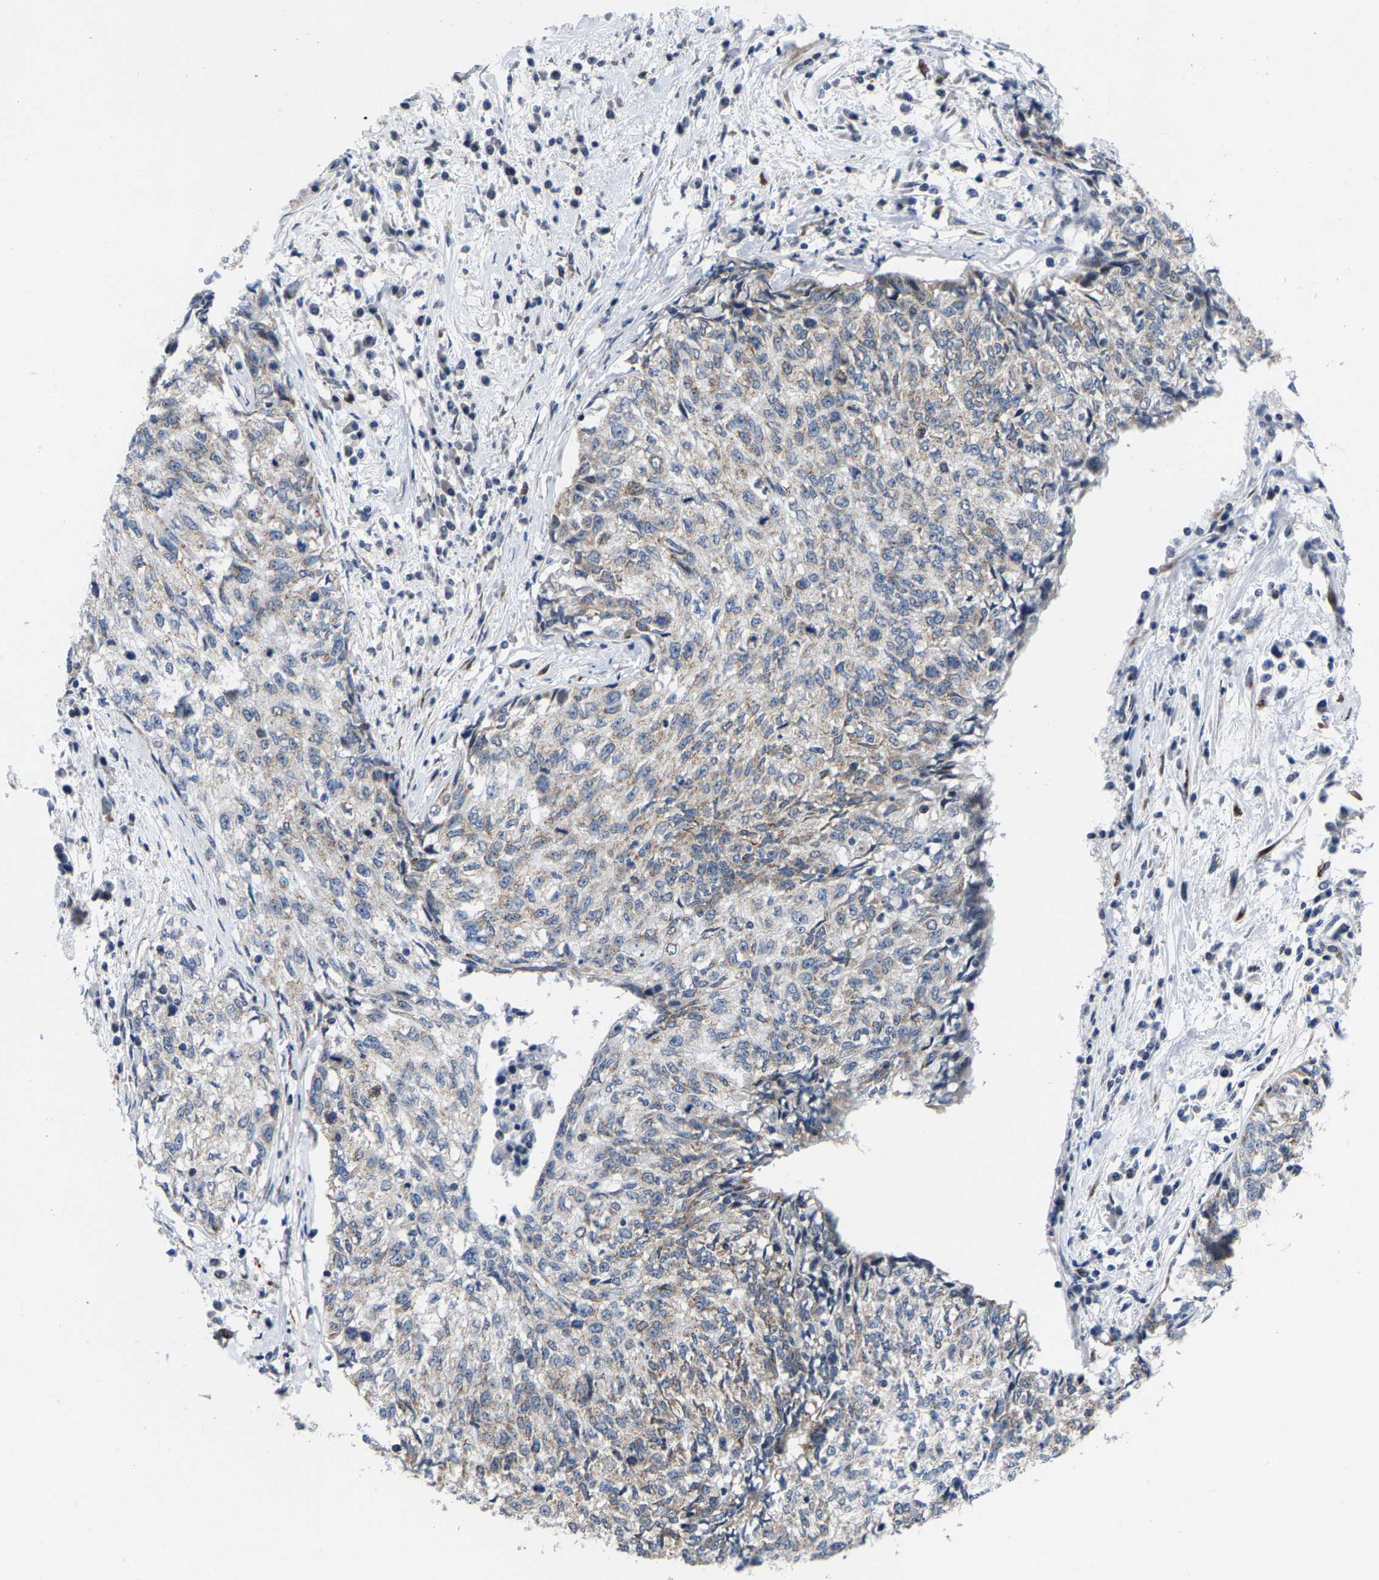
{"staining": {"intensity": "weak", "quantity": "25%-75%", "location": "cytoplasmic/membranous"}, "tissue": "cervical cancer", "cell_type": "Tumor cells", "image_type": "cancer", "snomed": [{"axis": "morphology", "description": "Squamous cell carcinoma, NOS"}, {"axis": "topography", "description": "Cervix"}], "caption": "An image showing weak cytoplasmic/membranous positivity in approximately 25%-75% of tumor cells in squamous cell carcinoma (cervical), as visualized by brown immunohistochemical staining.", "gene": "TDRKH", "patient": {"sex": "female", "age": 57}}